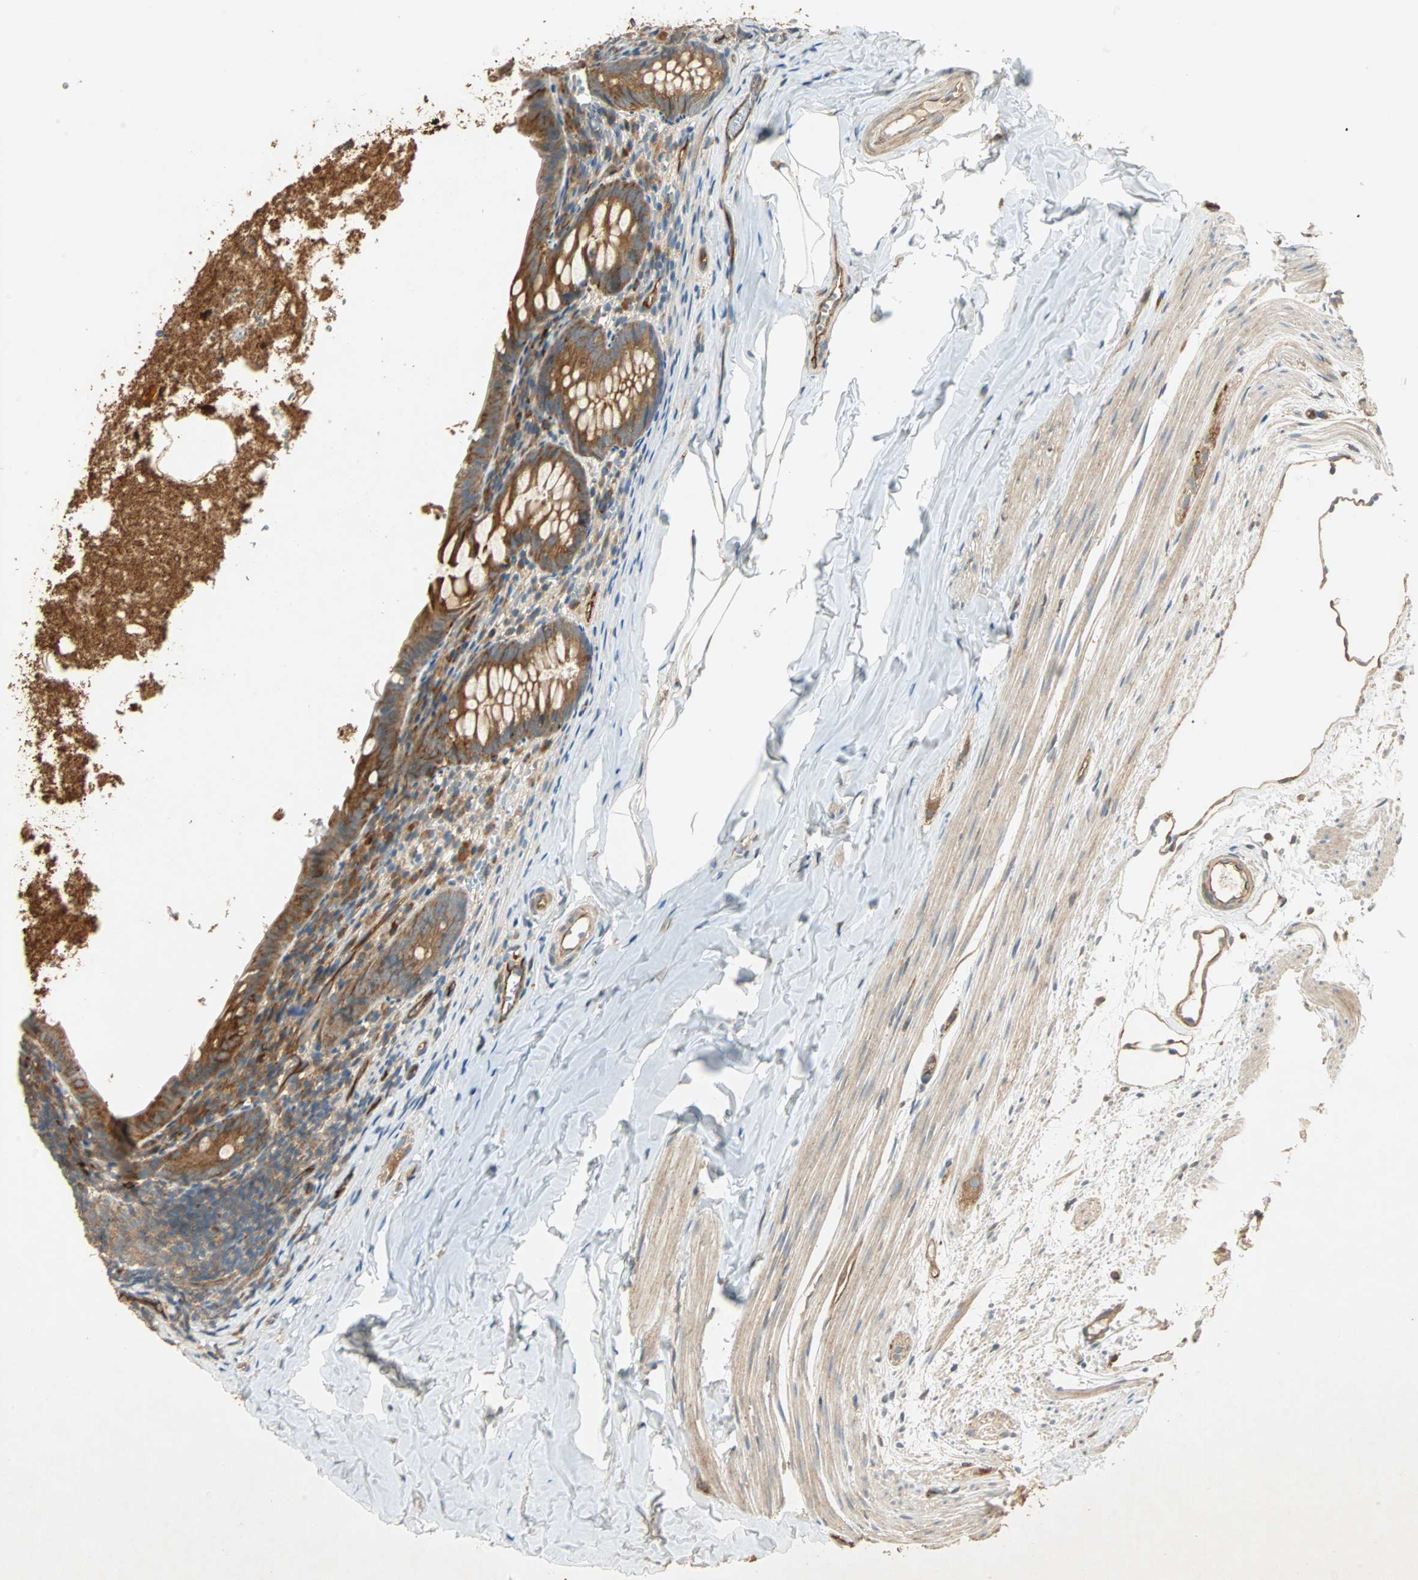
{"staining": {"intensity": "strong", "quantity": ">75%", "location": "cytoplasmic/membranous"}, "tissue": "appendix", "cell_type": "Glandular cells", "image_type": "normal", "snomed": [{"axis": "morphology", "description": "Normal tissue, NOS"}, {"axis": "topography", "description": "Appendix"}], "caption": "IHC image of unremarkable human appendix stained for a protein (brown), which reveals high levels of strong cytoplasmic/membranous expression in approximately >75% of glandular cells.", "gene": "GALK1", "patient": {"sex": "female", "age": 10}}